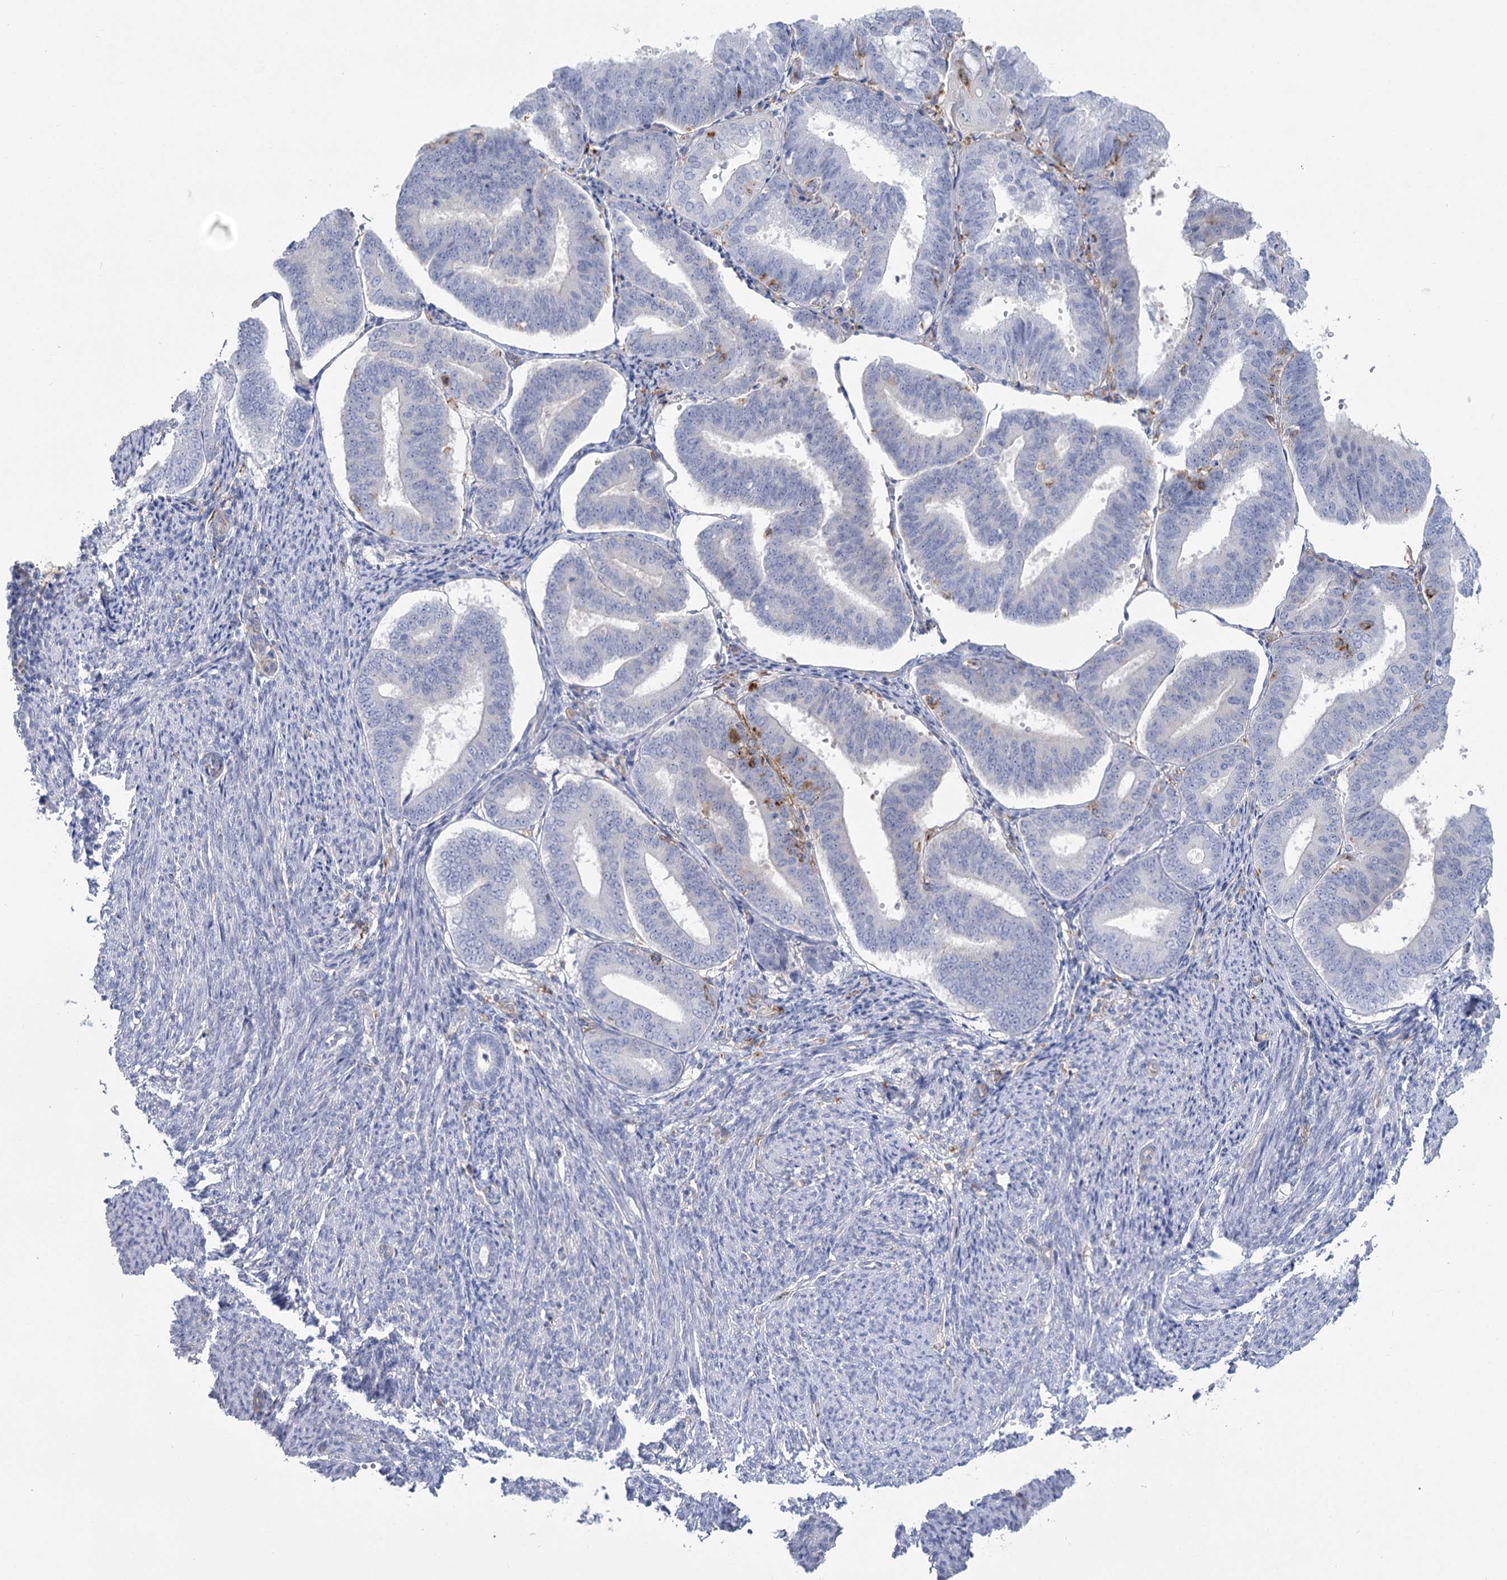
{"staining": {"intensity": "negative", "quantity": "none", "location": "none"}, "tissue": "endometrial cancer", "cell_type": "Tumor cells", "image_type": "cancer", "snomed": [{"axis": "morphology", "description": "Adenocarcinoma, NOS"}, {"axis": "topography", "description": "Endometrium"}], "caption": "An immunohistochemistry histopathology image of adenocarcinoma (endometrial) is shown. There is no staining in tumor cells of adenocarcinoma (endometrial).", "gene": "CCDC88A", "patient": {"sex": "female", "age": 63}}